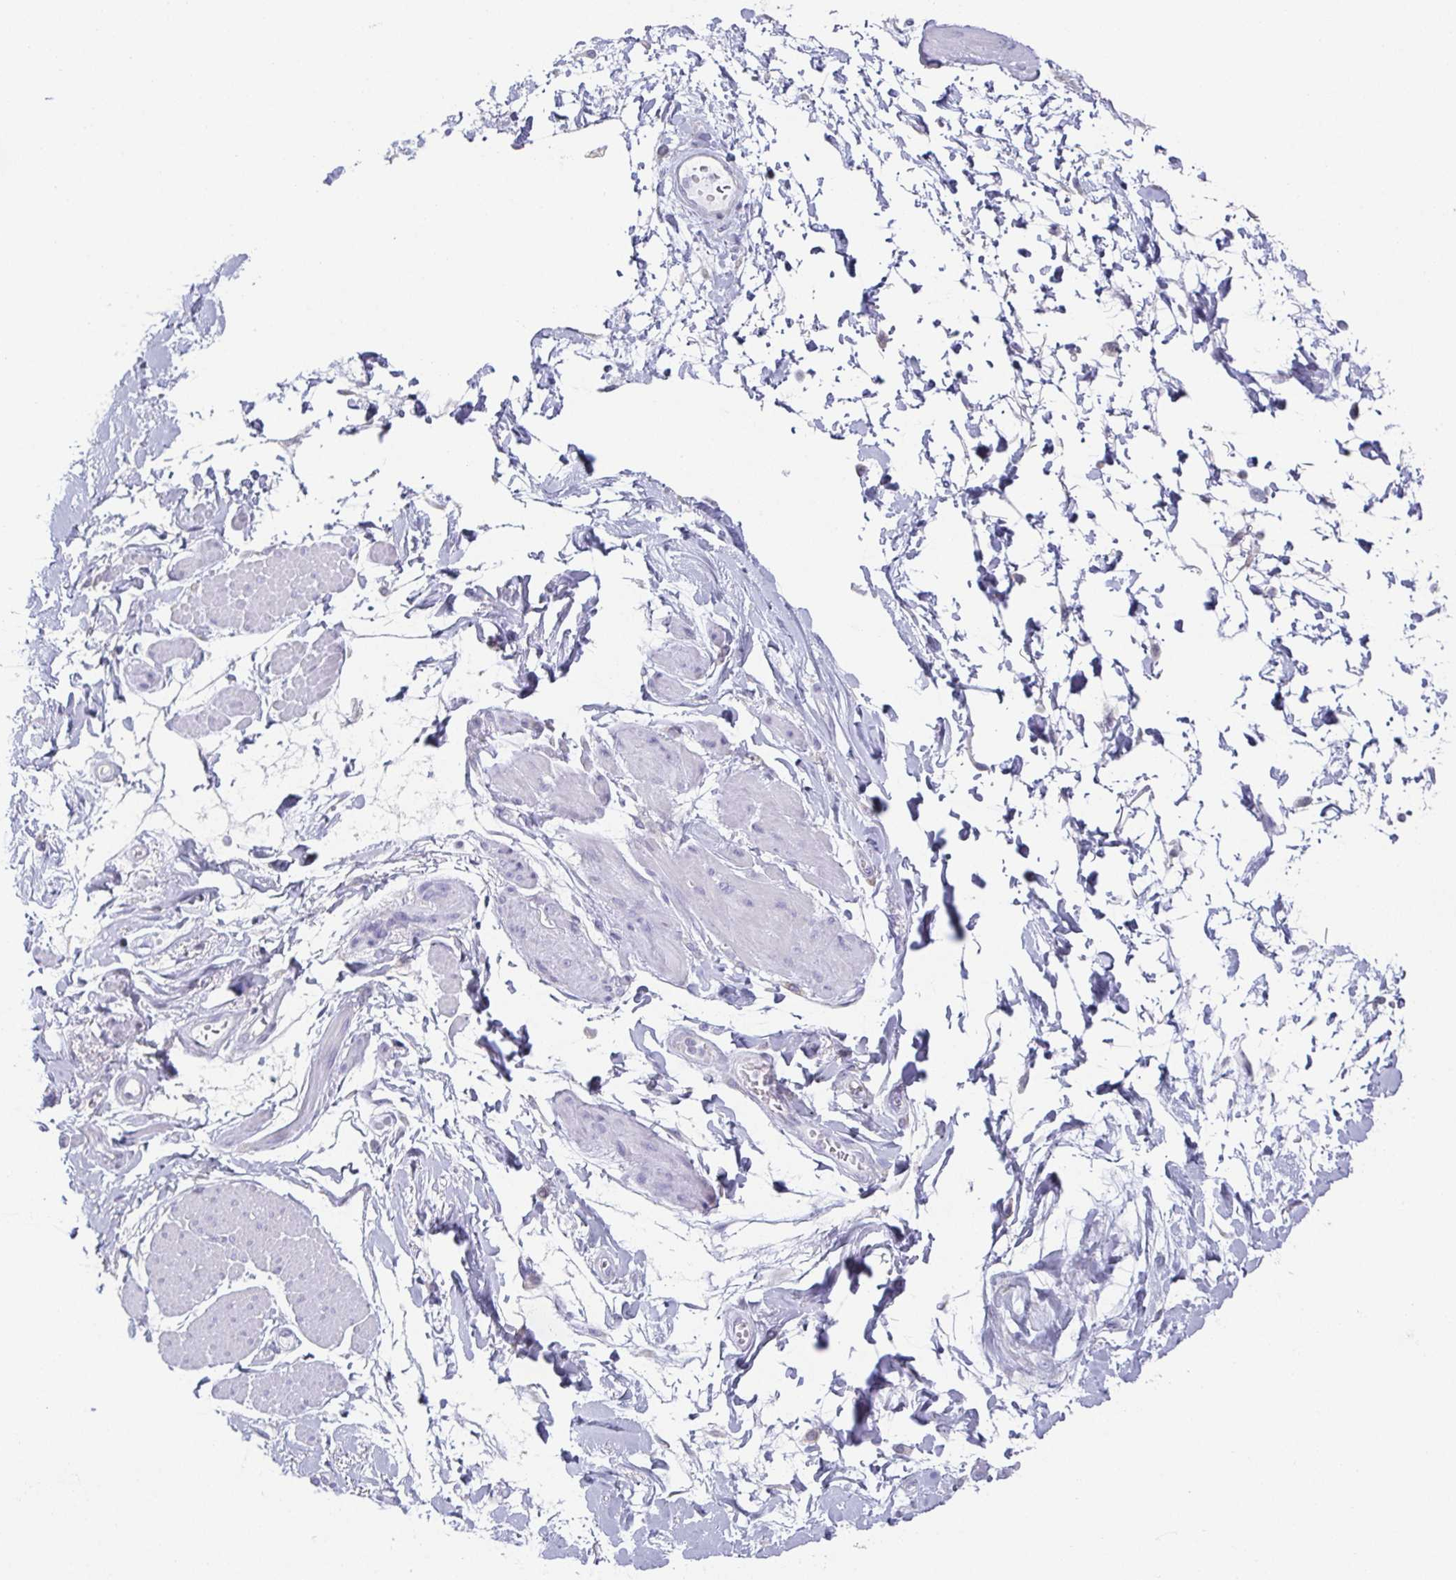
{"staining": {"intensity": "negative", "quantity": "none", "location": "none"}, "tissue": "adipose tissue", "cell_type": "Adipocytes", "image_type": "normal", "snomed": [{"axis": "morphology", "description": "Normal tissue, NOS"}, {"axis": "topography", "description": "Urinary bladder"}, {"axis": "topography", "description": "Peripheral nerve tissue"}], "caption": "Normal adipose tissue was stained to show a protein in brown. There is no significant staining in adipocytes. (DAB (3,3'-diaminobenzidine) IHC with hematoxylin counter stain).", "gene": "PRR27", "patient": {"sex": "female", "age": 60}}